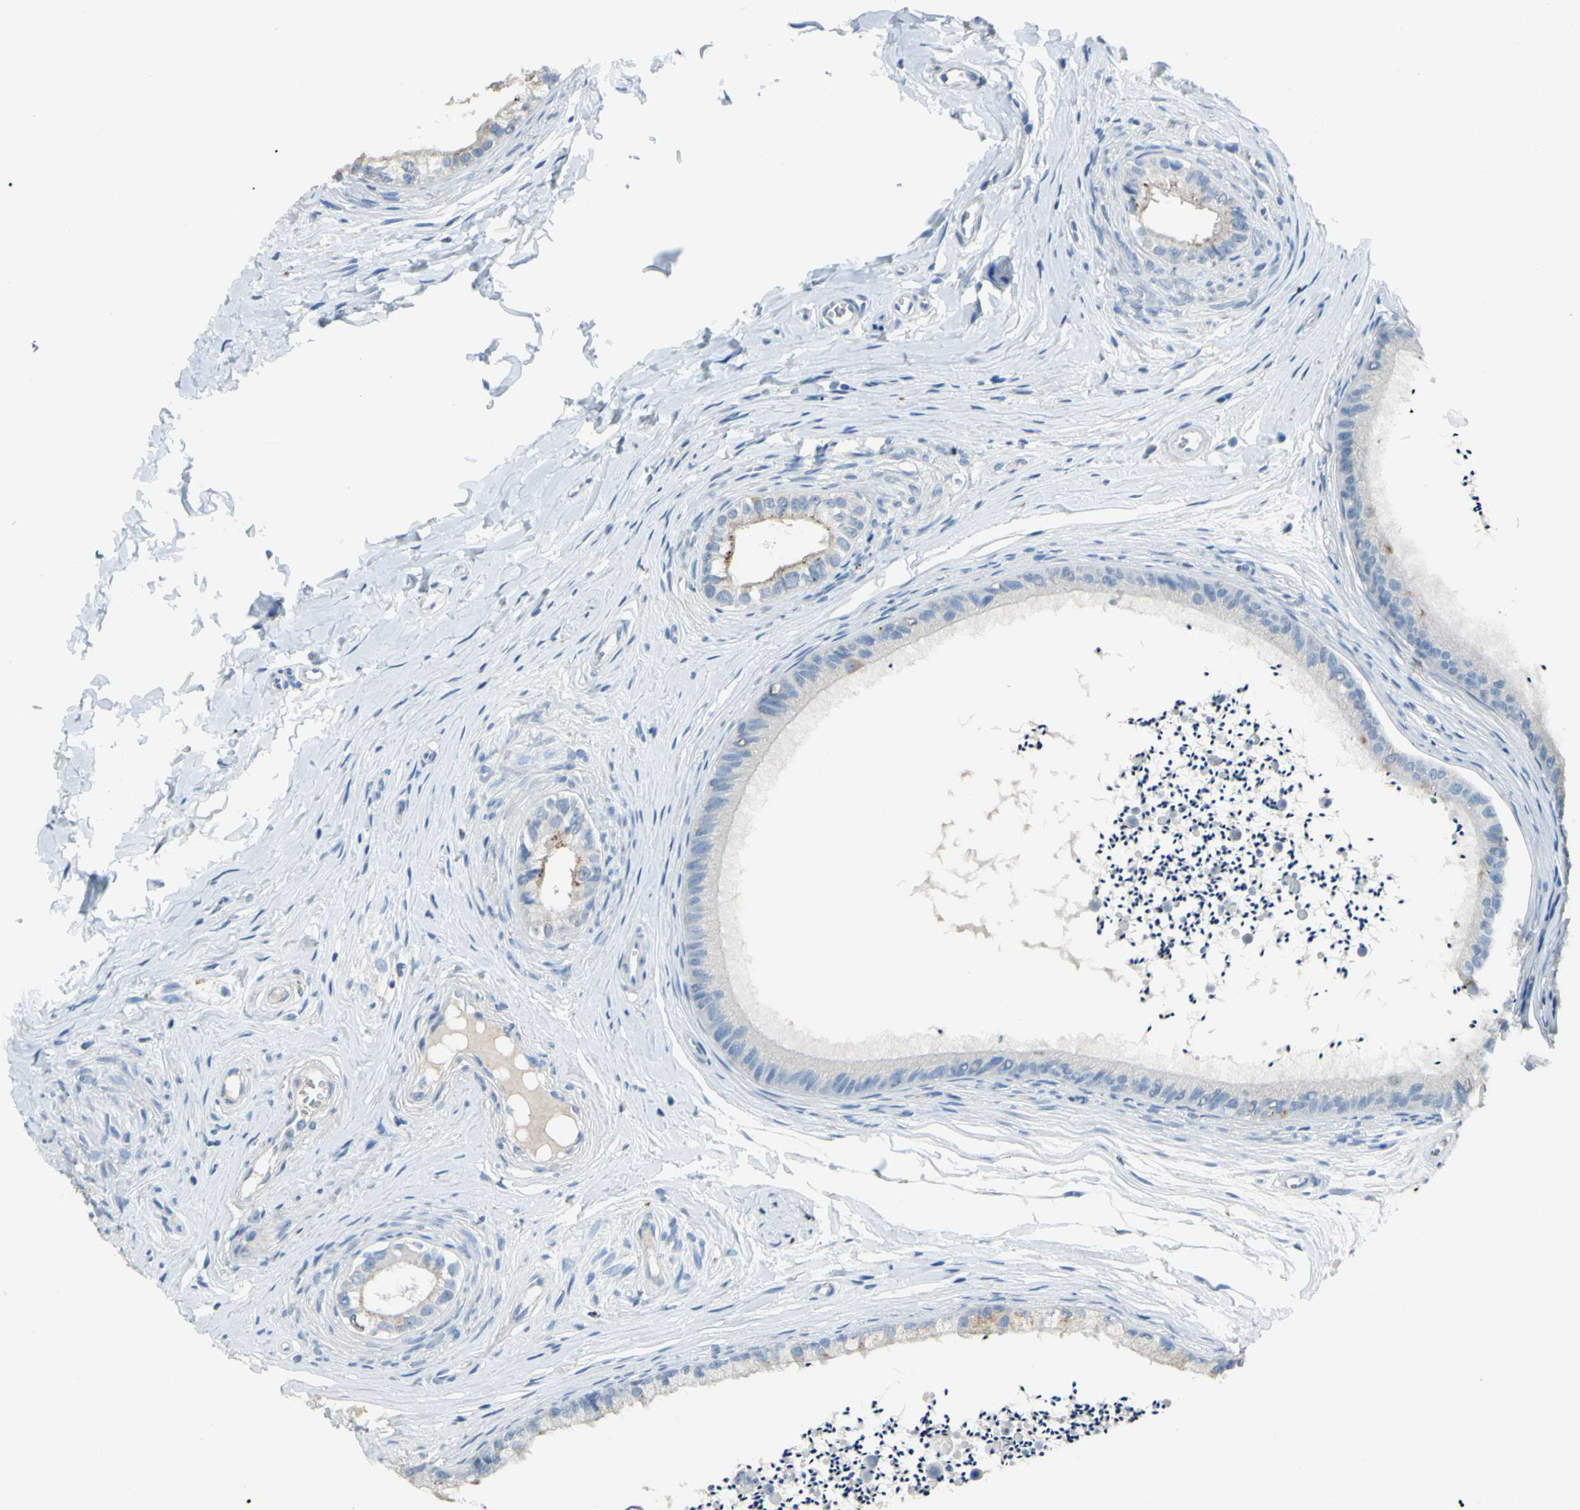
{"staining": {"intensity": "weak", "quantity": "25%-75%", "location": "cytoplasmic/membranous"}, "tissue": "epididymis", "cell_type": "Glandular cells", "image_type": "normal", "snomed": [{"axis": "morphology", "description": "Normal tissue, NOS"}, {"axis": "topography", "description": "Epididymis"}], "caption": "A high-resolution micrograph shows IHC staining of benign epididymis, which displays weak cytoplasmic/membranous positivity in about 25%-75% of glandular cells. (Brightfield microscopy of DAB IHC at high magnification).", "gene": "CDH10", "patient": {"sex": "male", "age": 56}}